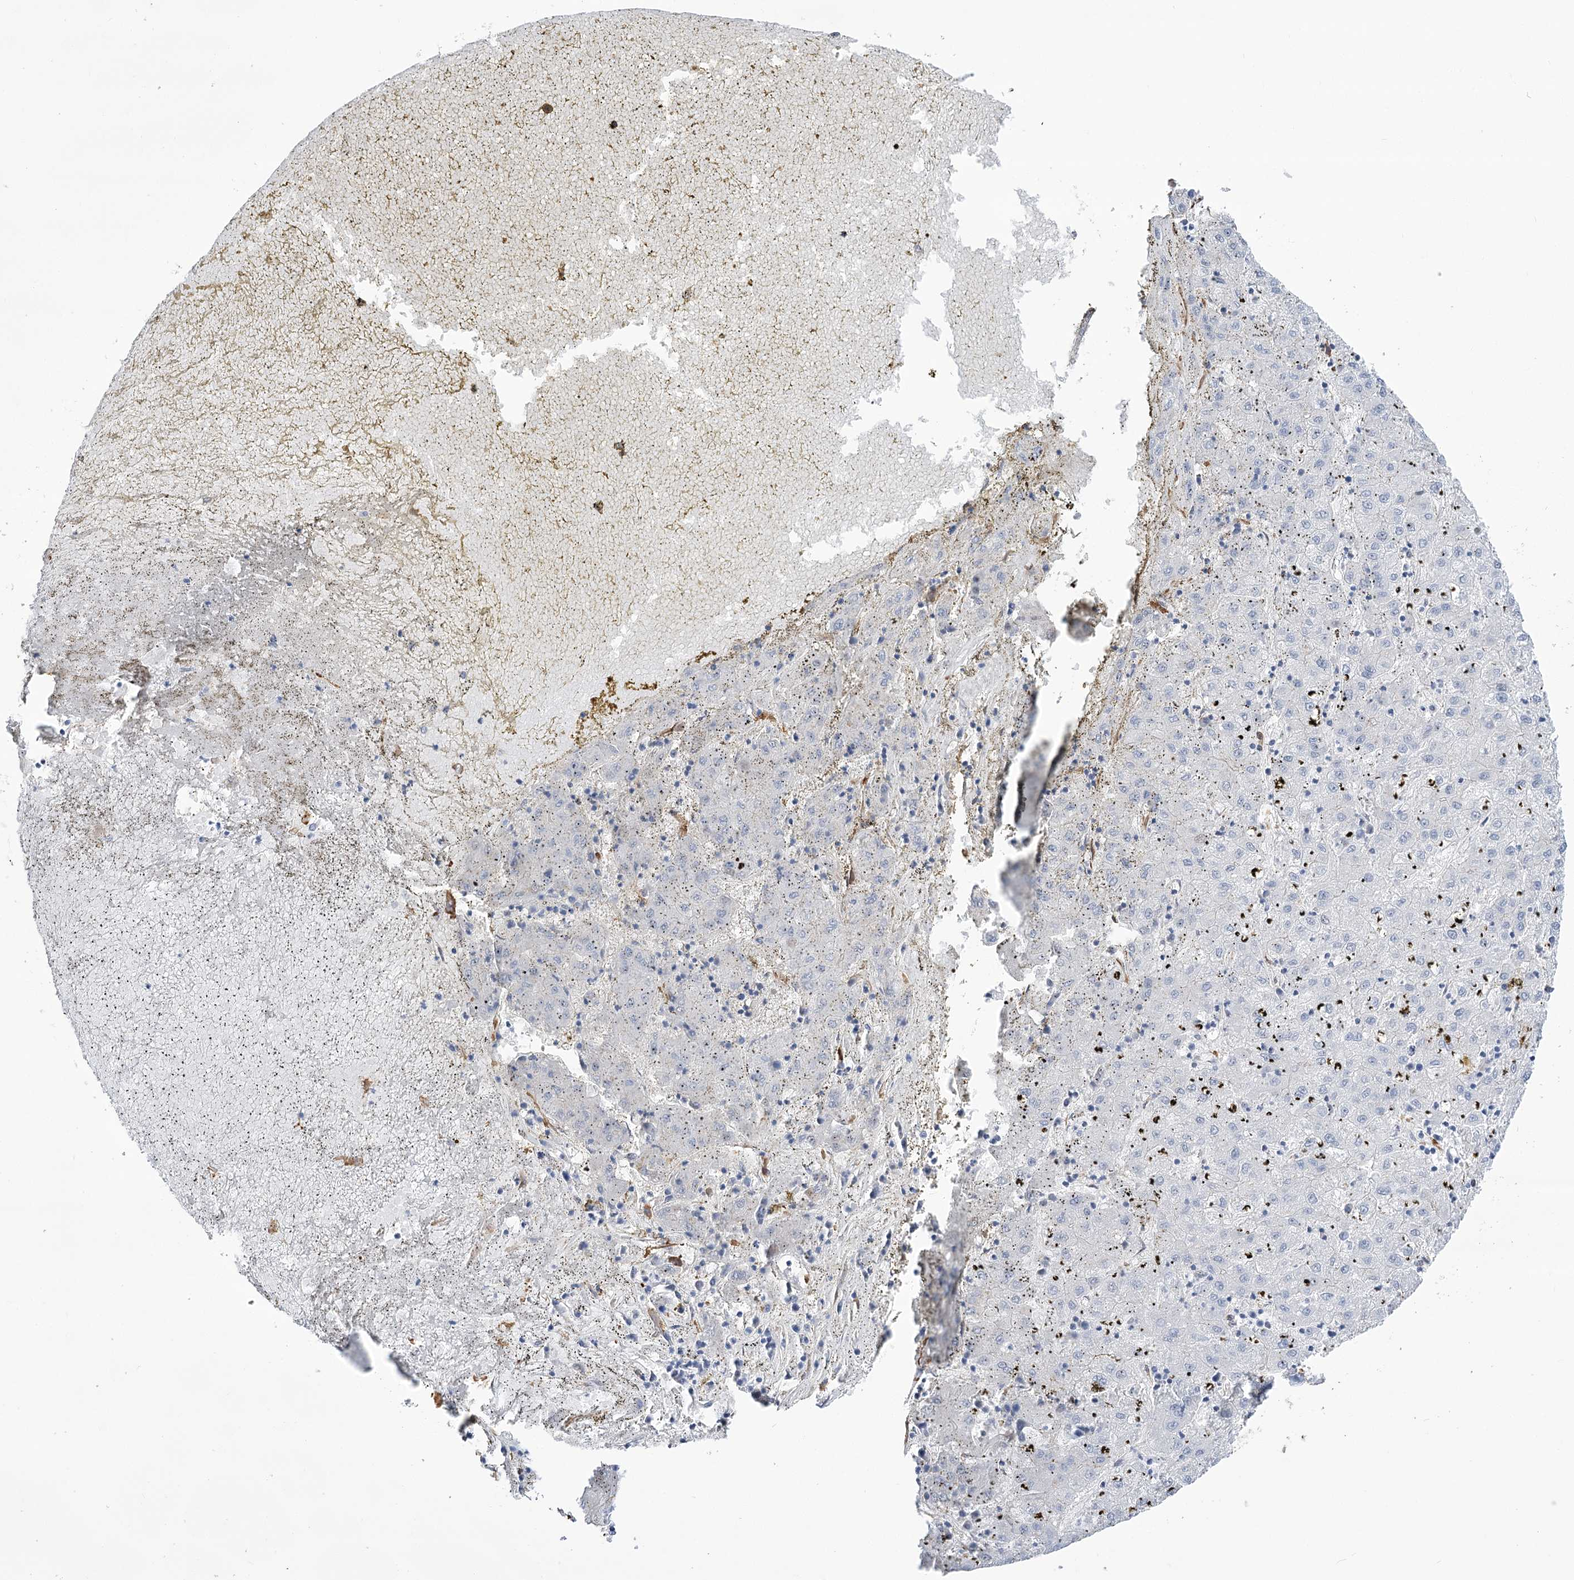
{"staining": {"intensity": "negative", "quantity": "none", "location": "none"}, "tissue": "liver cancer", "cell_type": "Tumor cells", "image_type": "cancer", "snomed": [{"axis": "morphology", "description": "Carcinoma, Hepatocellular, NOS"}, {"axis": "topography", "description": "Liver"}], "caption": "Human liver hepatocellular carcinoma stained for a protein using IHC shows no staining in tumor cells.", "gene": "WASHC3", "patient": {"sex": "male", "age": 72}}